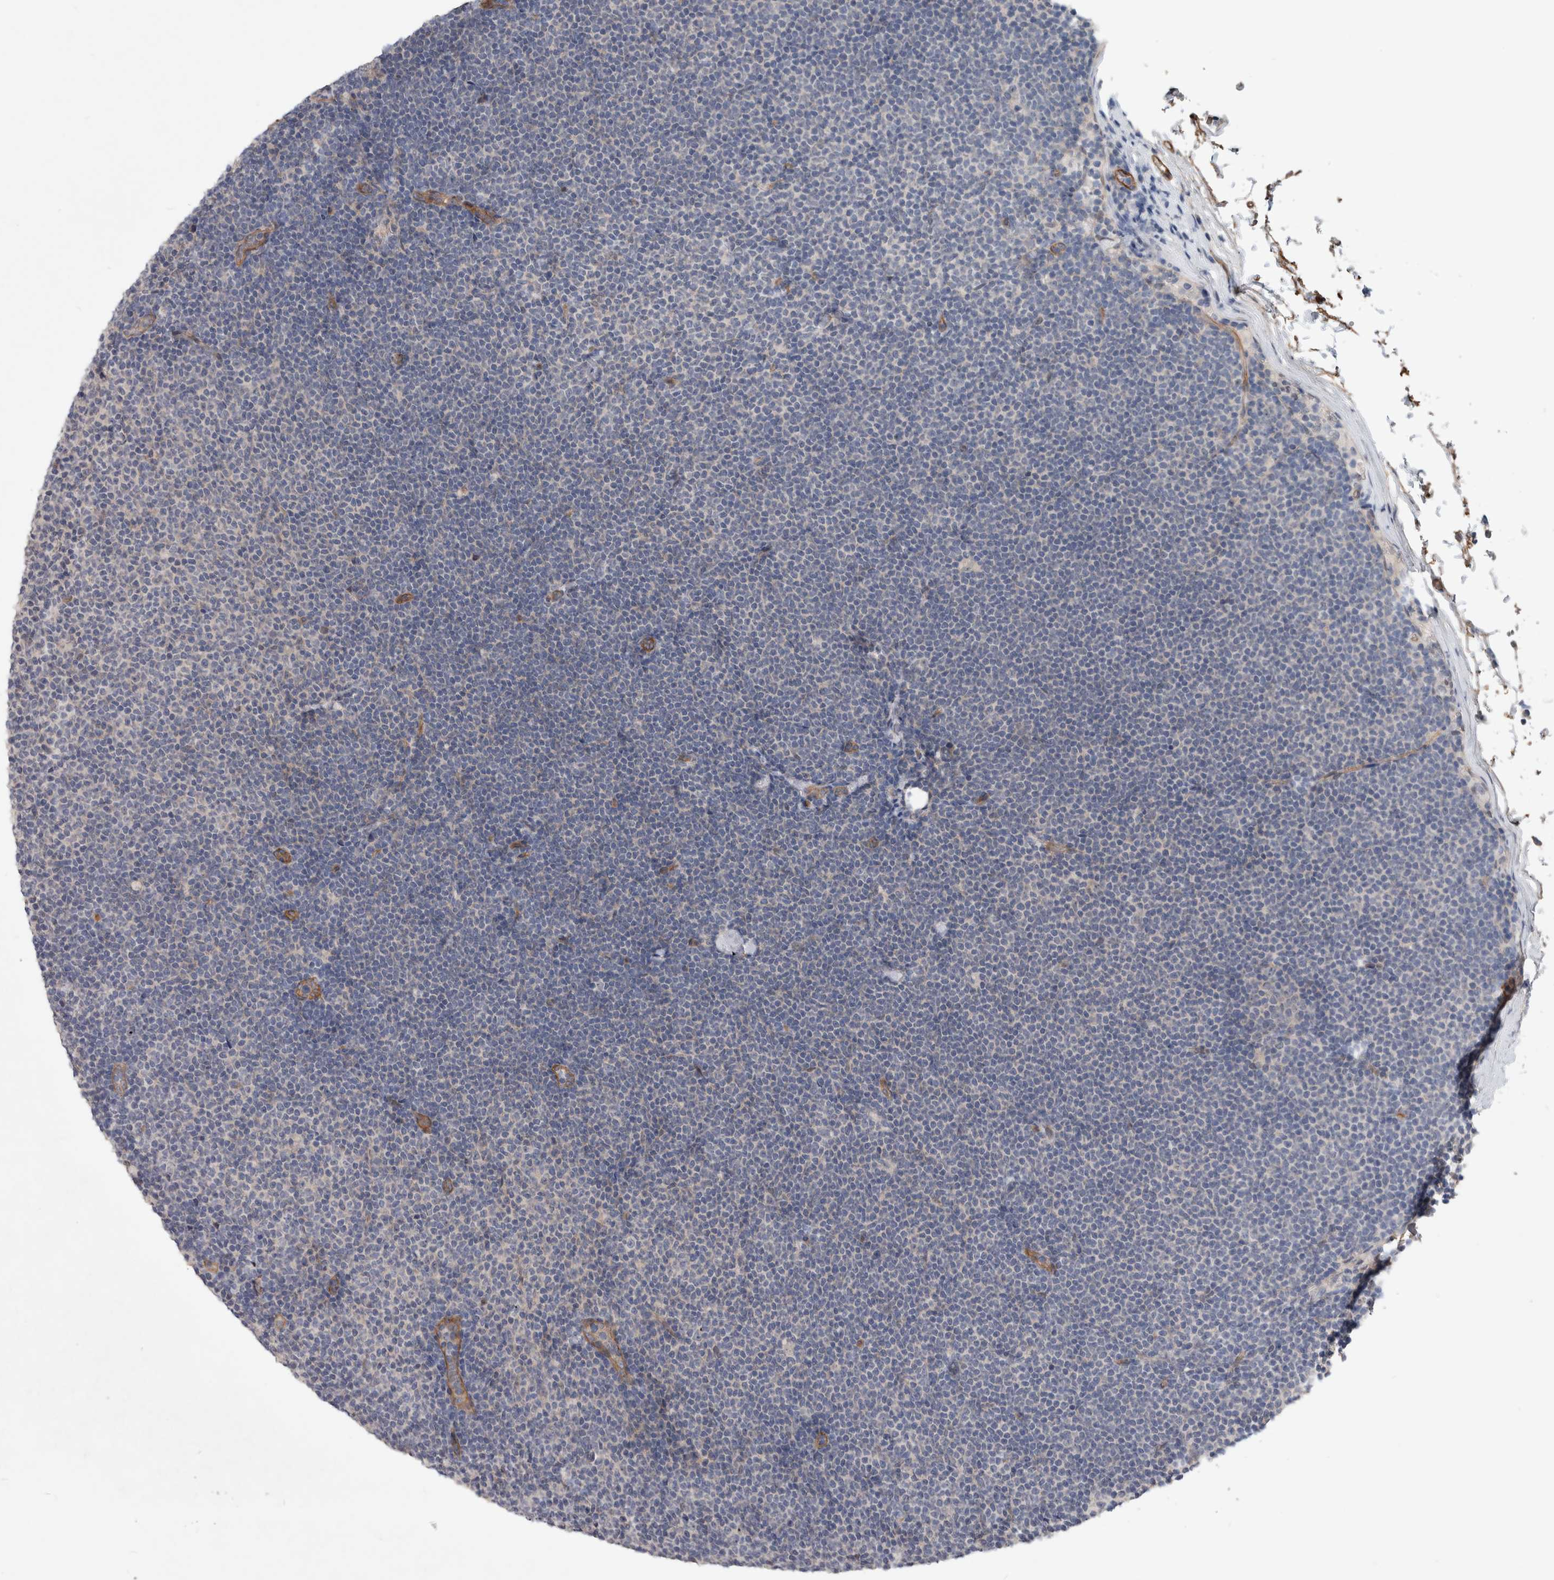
{"staining": {"intensity": "negative", "quantity": "none", "location": "none"}, "tissue": "lymphoma", "cell_type": "Tumor cells", "image_type": "cancer", "snomed": [{"axis": "morphology", "description": "Malignant lymphoma, non-Hodgkin's type, Low grade"}, {"axis": "topography", "description": "Lymph node"}], "caption": "Tumor cells show no significant protein positivity in malignant lymphoma, non-Hodgkin's type (low-grade).", "gene": "BCAM", "patient": {"sex": "female", "age": 53}}